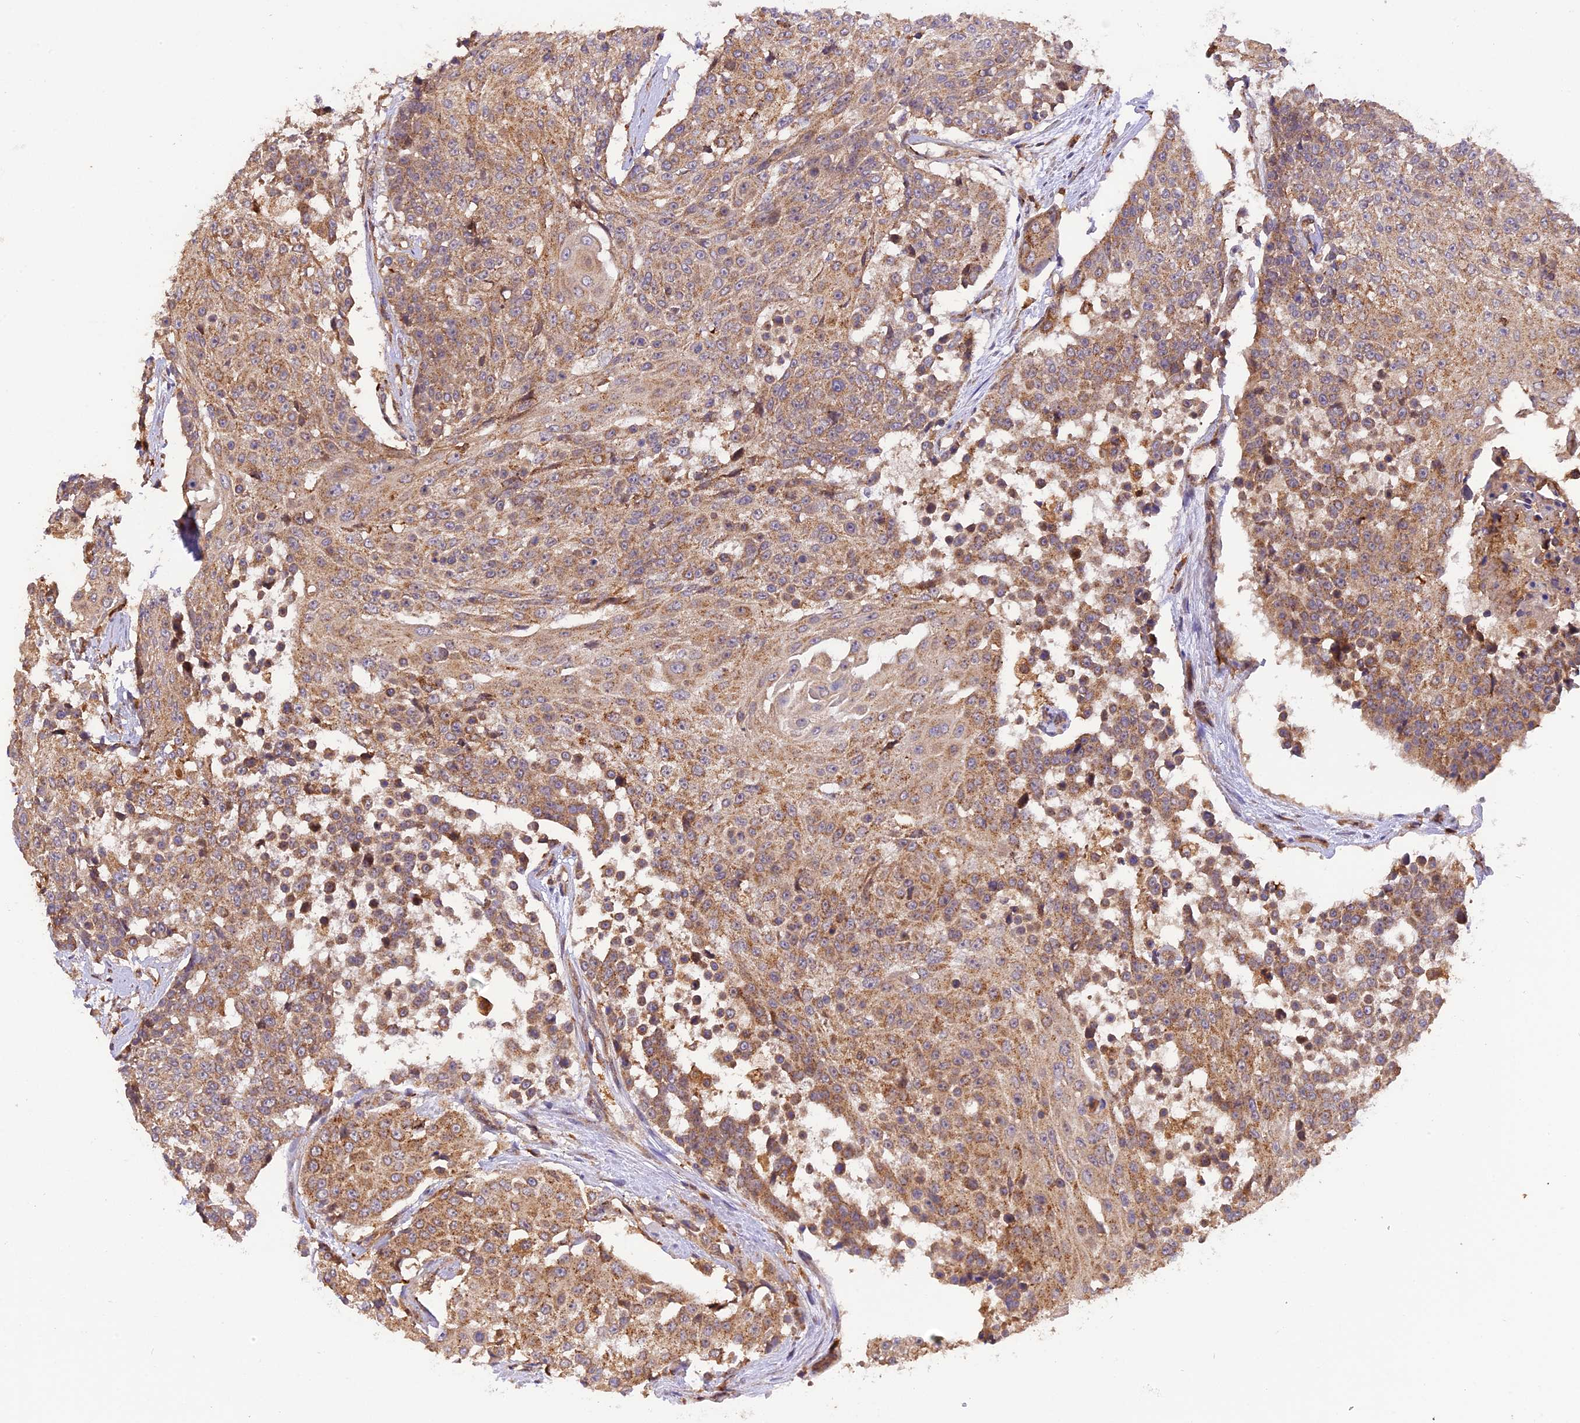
{"staining": {"intensity": "moderate", "quantity": ">75%", "location": "cytoplasmic/membranous"}, "tissue": "urothelial cancer", "cell_type": "Tumor cells", "image_type": "cancer", "snomed": [{"axis": "morphology", "description": "Urothelial carcinoma, High grade"}, {"axis": "topography", "description": "Urinary bladder"}], "caption": "High-power microscopy captured an IHC micrograph of urothelial carcinoma (high-grade), revealing moderate cytoplasmic/membranous positivity in about >75% of tumor cells. (brown staining indicates protein expression, while blue staining denotes nuclei).", "gene": "PEX3", "patient": {"sex": "female", "age": 63}}